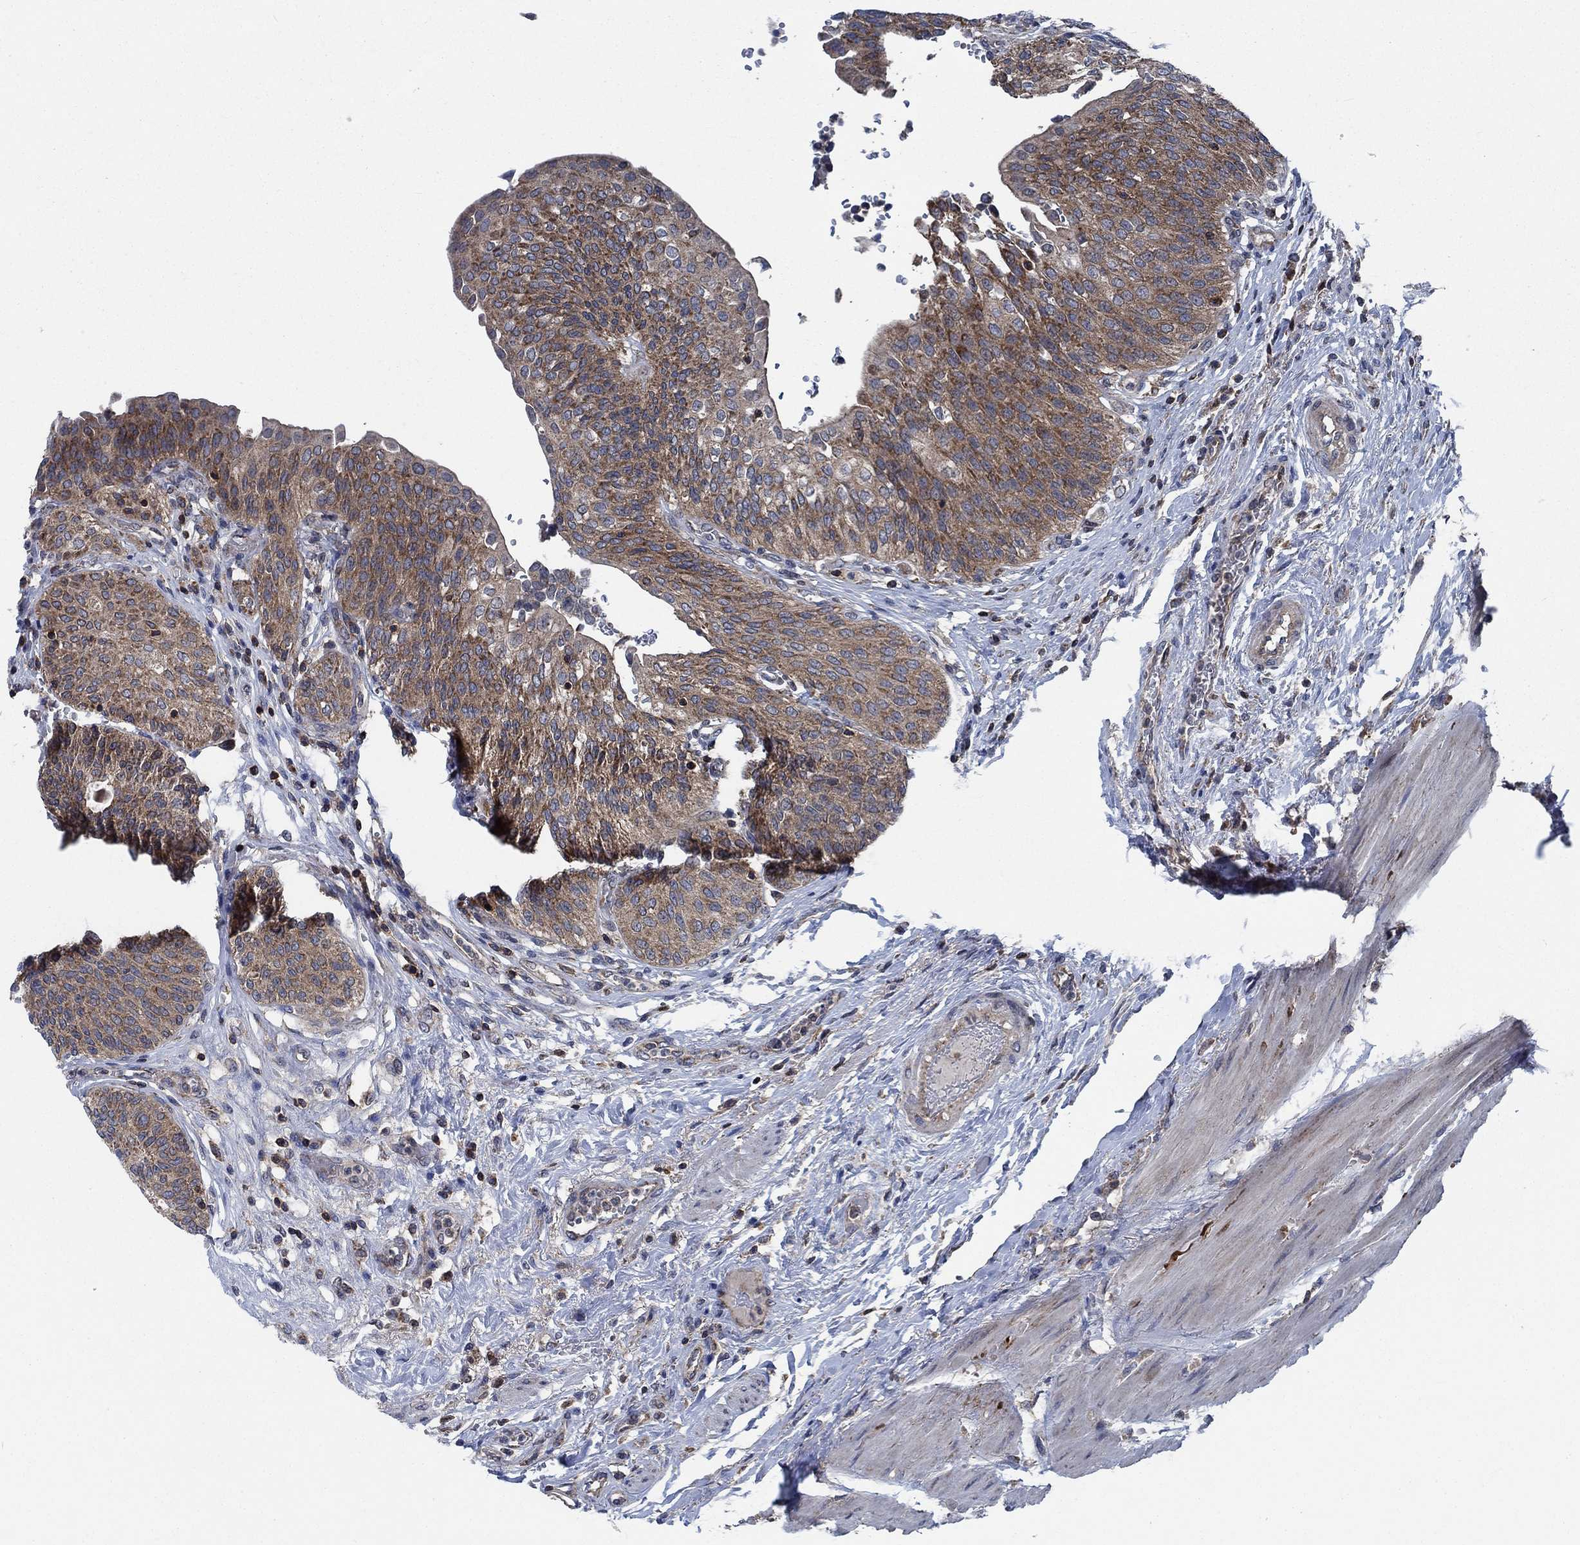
{"staining": {"intensity": "moderate", "quantity": ">75%", "location": "cytoplasmic/membranous"}, "tissue": "urinary bladder", "cell_type": "Urothelial cells", "image_type": "normal", "snomed": [{"axis": "morphology", "description": "Normal tissue, NOS"}, {"axis": "morphology", "description": "Neoplasm, malignant, NOS"}, {"axis": "topography", "description": "Urinary bladder"}], "caption": "Urinary bladder stained for a protein (brown) exhibits moderate cytoplasmic/membranous positive expression in about >75% of urothelial cells.", "gene": "STXBP6", "patient": {"sex": "male", "age": 68}}